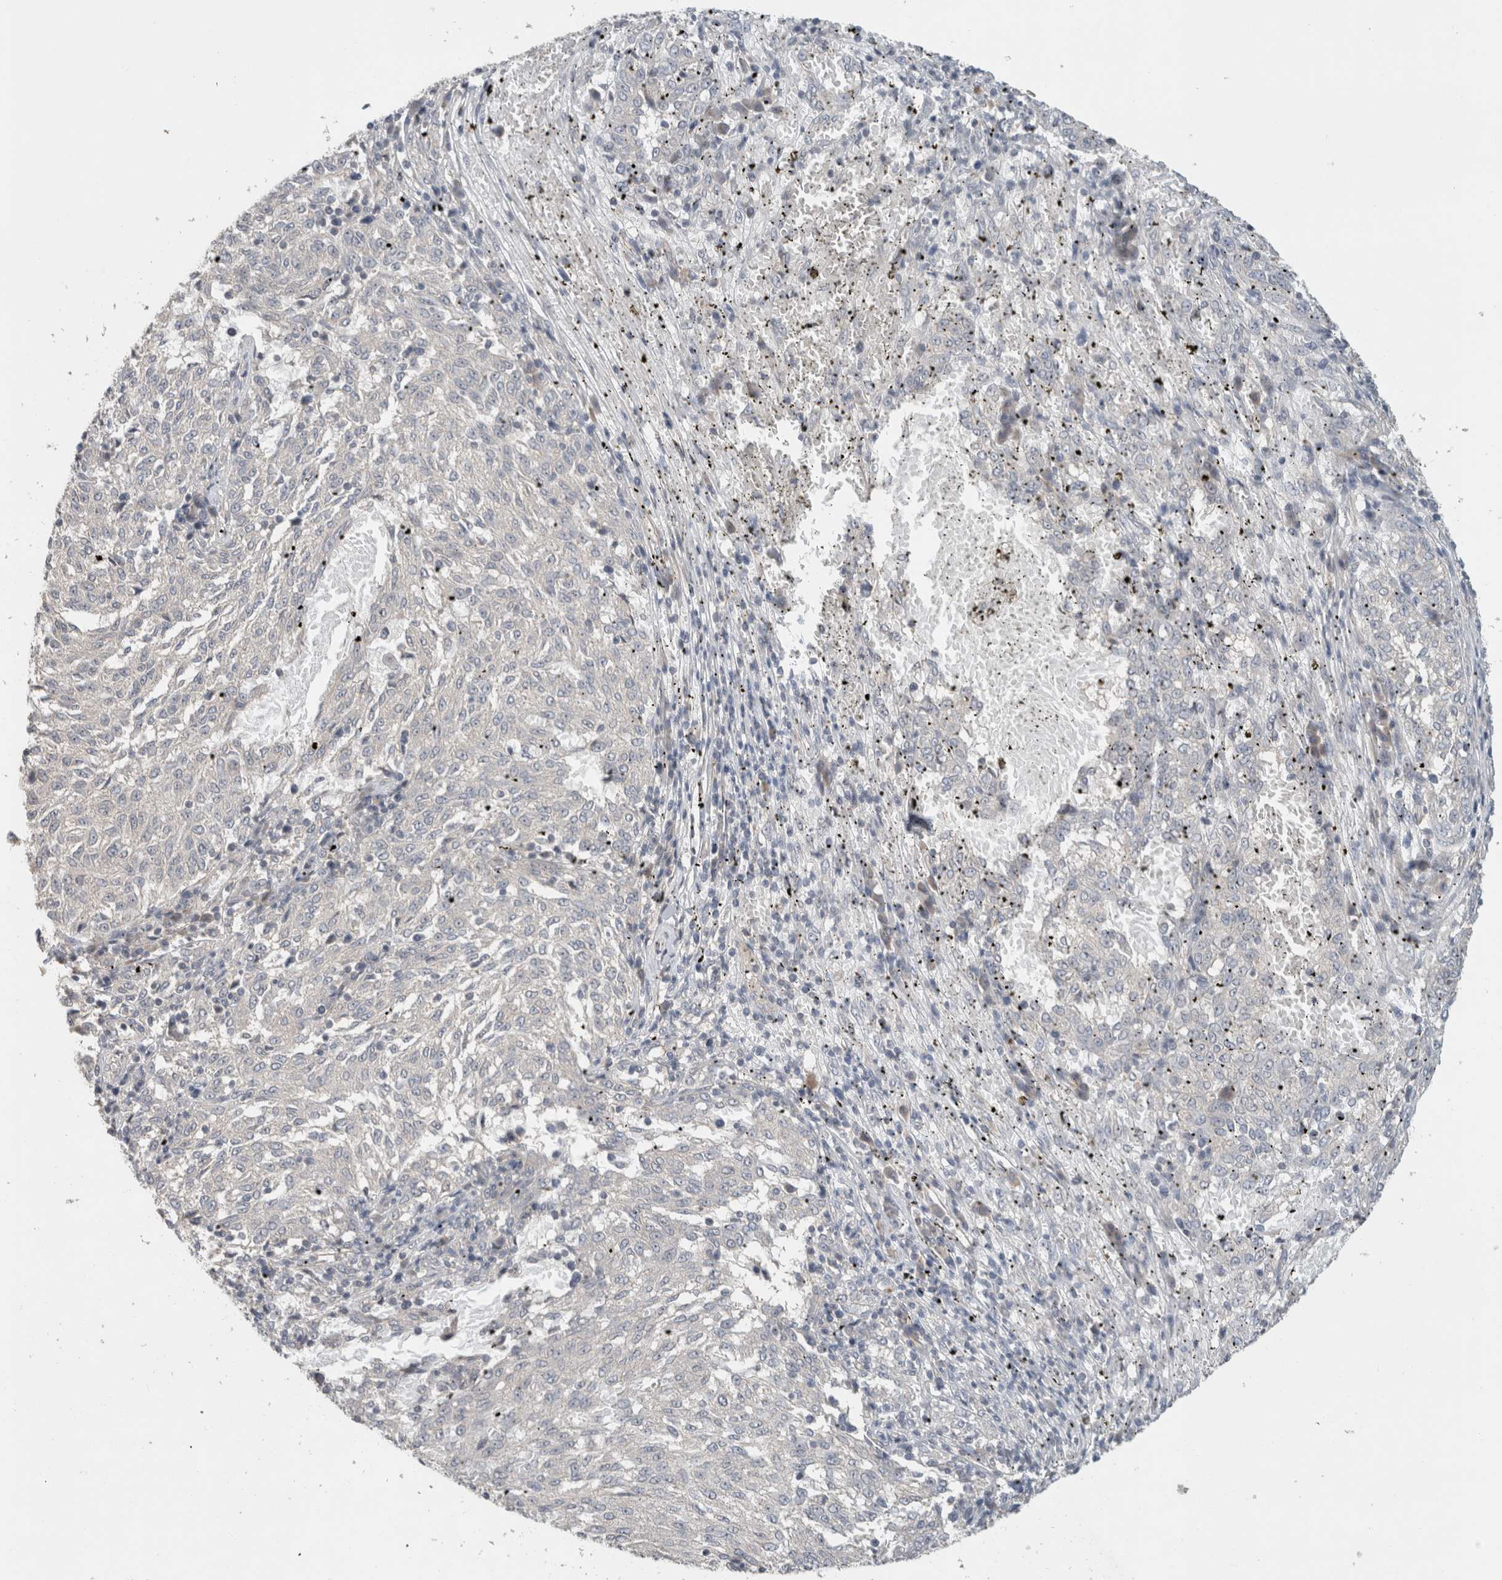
{"staining": {"intensity": "negative", "quantity": "none", "location": "none"}, "tissue": "melanoma", "cell_type": "Tumor cells", "image_type": "cancer", "snomed": [{"axis": "morphology", "description": "Malignant melanoma, NOS"}, {"axis": "topography", "description": "Skin"}], "caption": "This is an immunohistochemistry image of malignant melanoma. There is no positivity in tumor cells.", "gene": "ERCC6L2", "patient": {"sex": "female", "age": 72}}